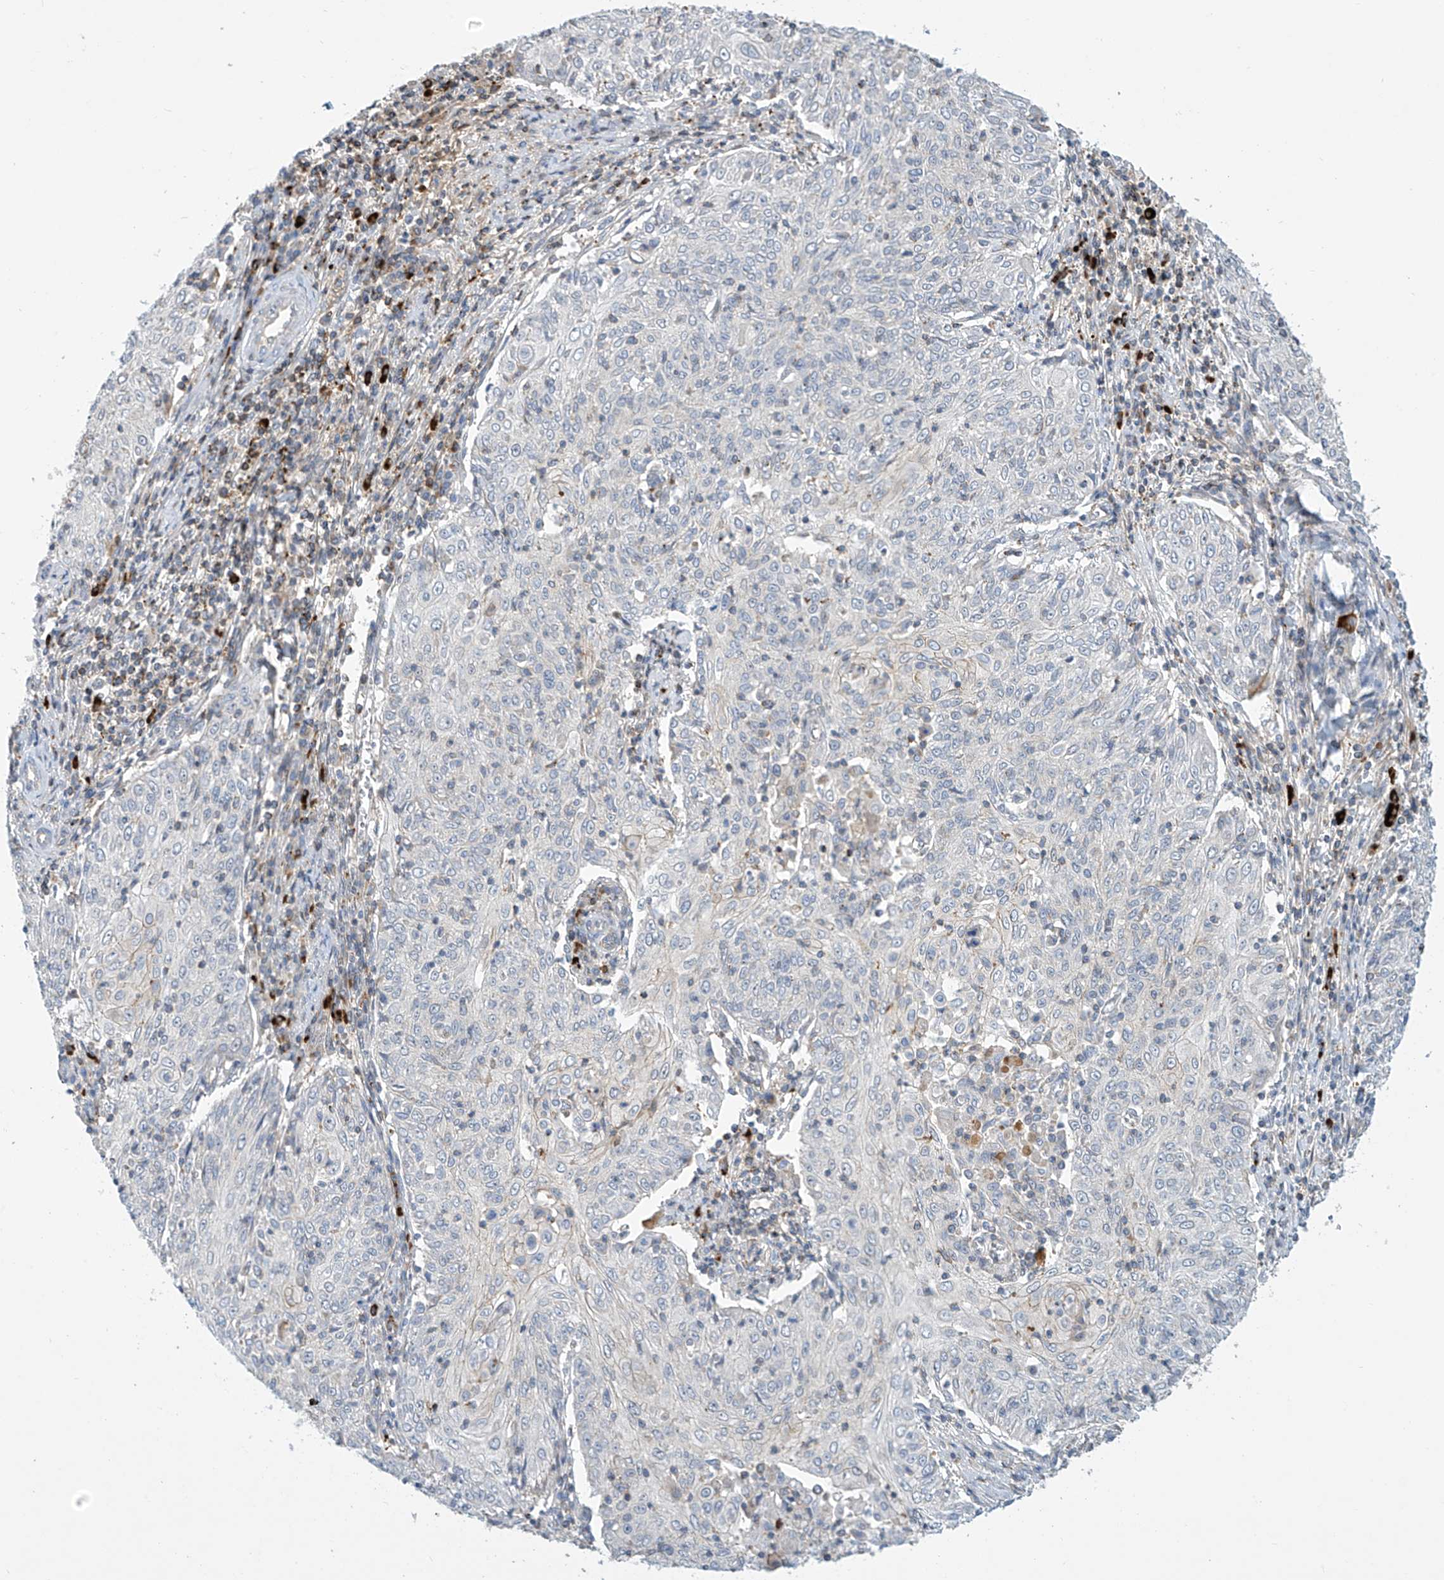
{"staining": {"intensity": "negative", "quantity": "none", "location": "none"}, "tissue": "cervical cancer", "cell_type": "Tumor cells", "image_type": "cancer", "snomed": [{"axis": "morphology", "description": "Squamous cell carcinoma, NOS"}, {"axis": "topography", "description": "Cervix"}], "caption": "A micrograph of cervical squamous cell carcinoma stained for a protein displays no brown staining in tumor cells.", "gene": "IBA57", "patient": {"sex": "female", "age": 48}}